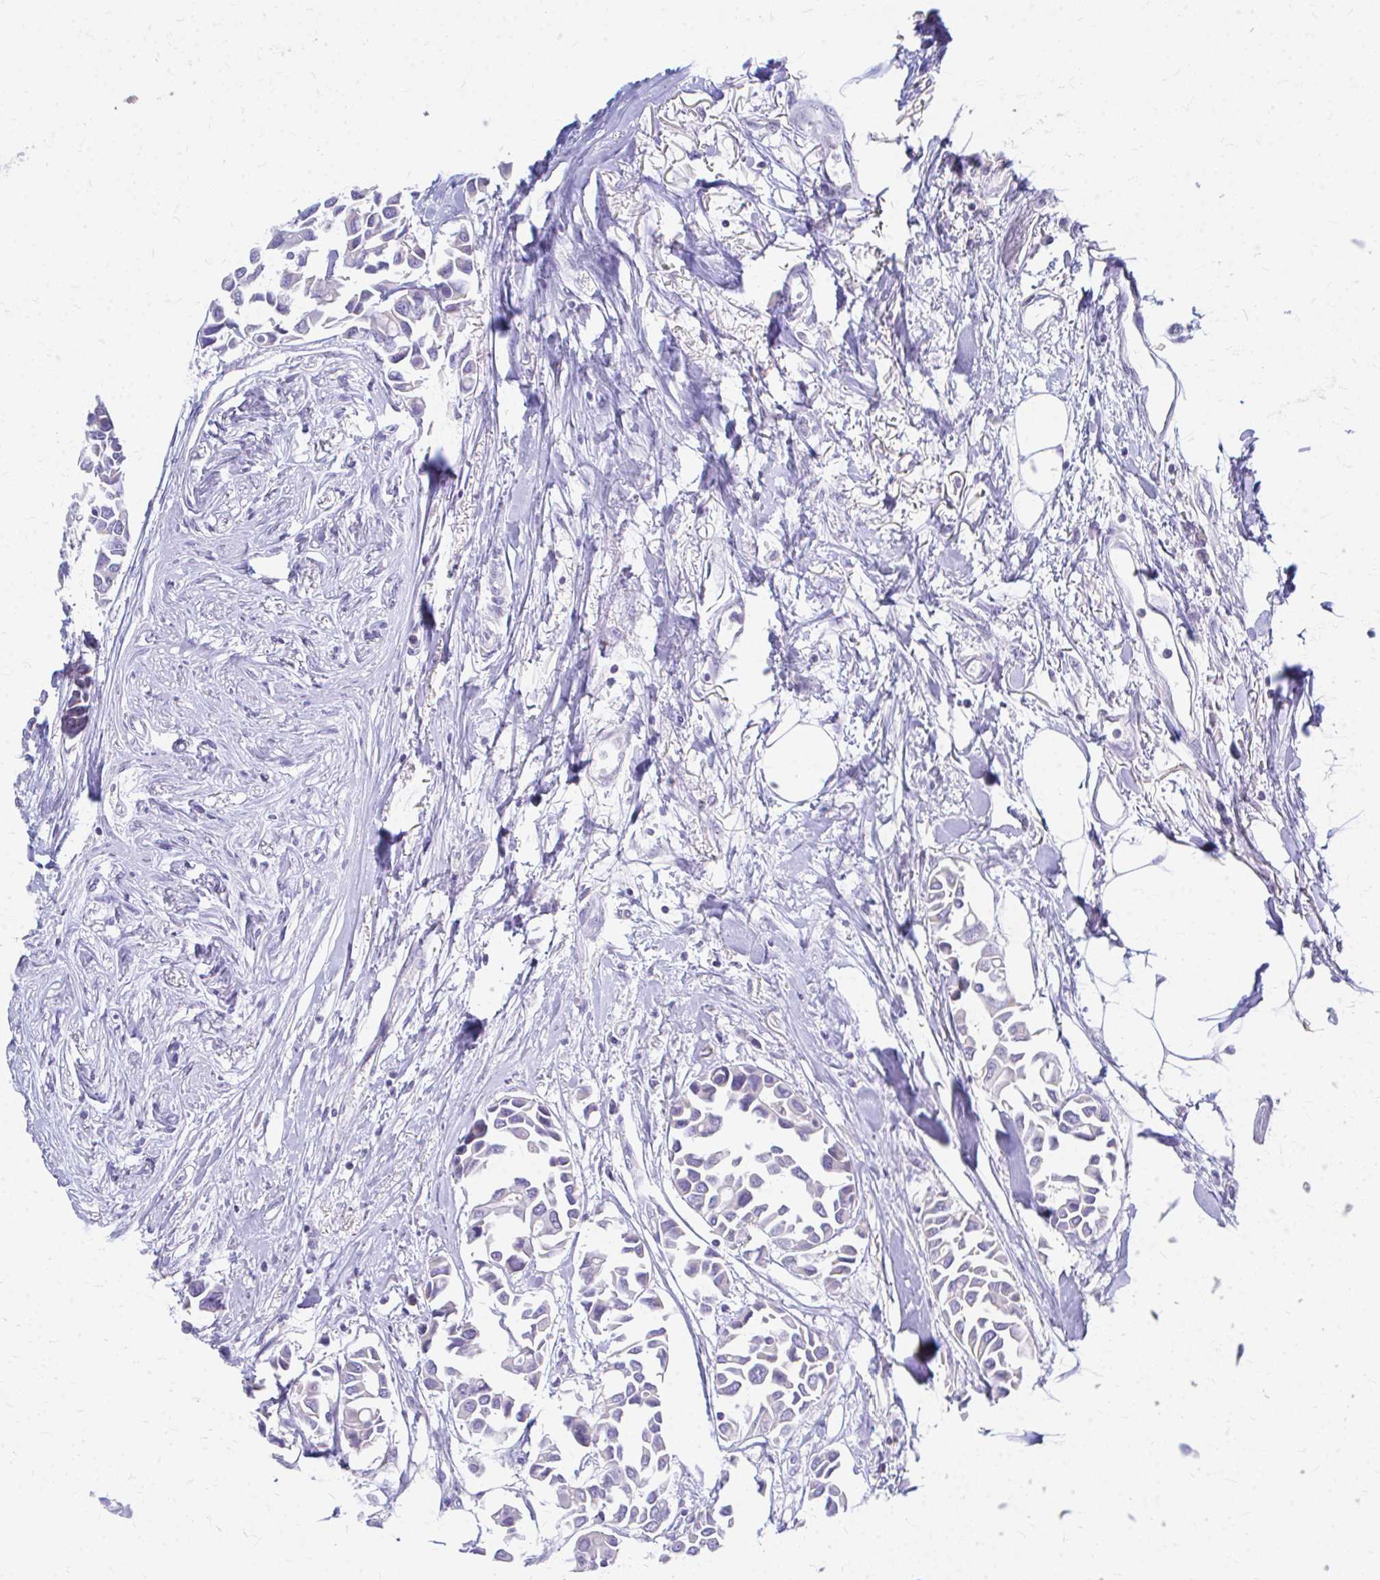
{"staining": {"intensity": "negative", "quantity": "none", "location": "none"}, "tissue": "breast cancer", "cell_type": "Tumor cells", "image_type": "cancer", "snomed": [{"axis": "morphology", "description": "Duct carcinoma"}, {"axis": "topography", "description": "Breast"}], "caption": "Breast cancer was stained to show a protein in brown. There is no significant positivity in tumor cells.", "gene": "MRPL19", "patient": {"sex": "female", "age": 54}}